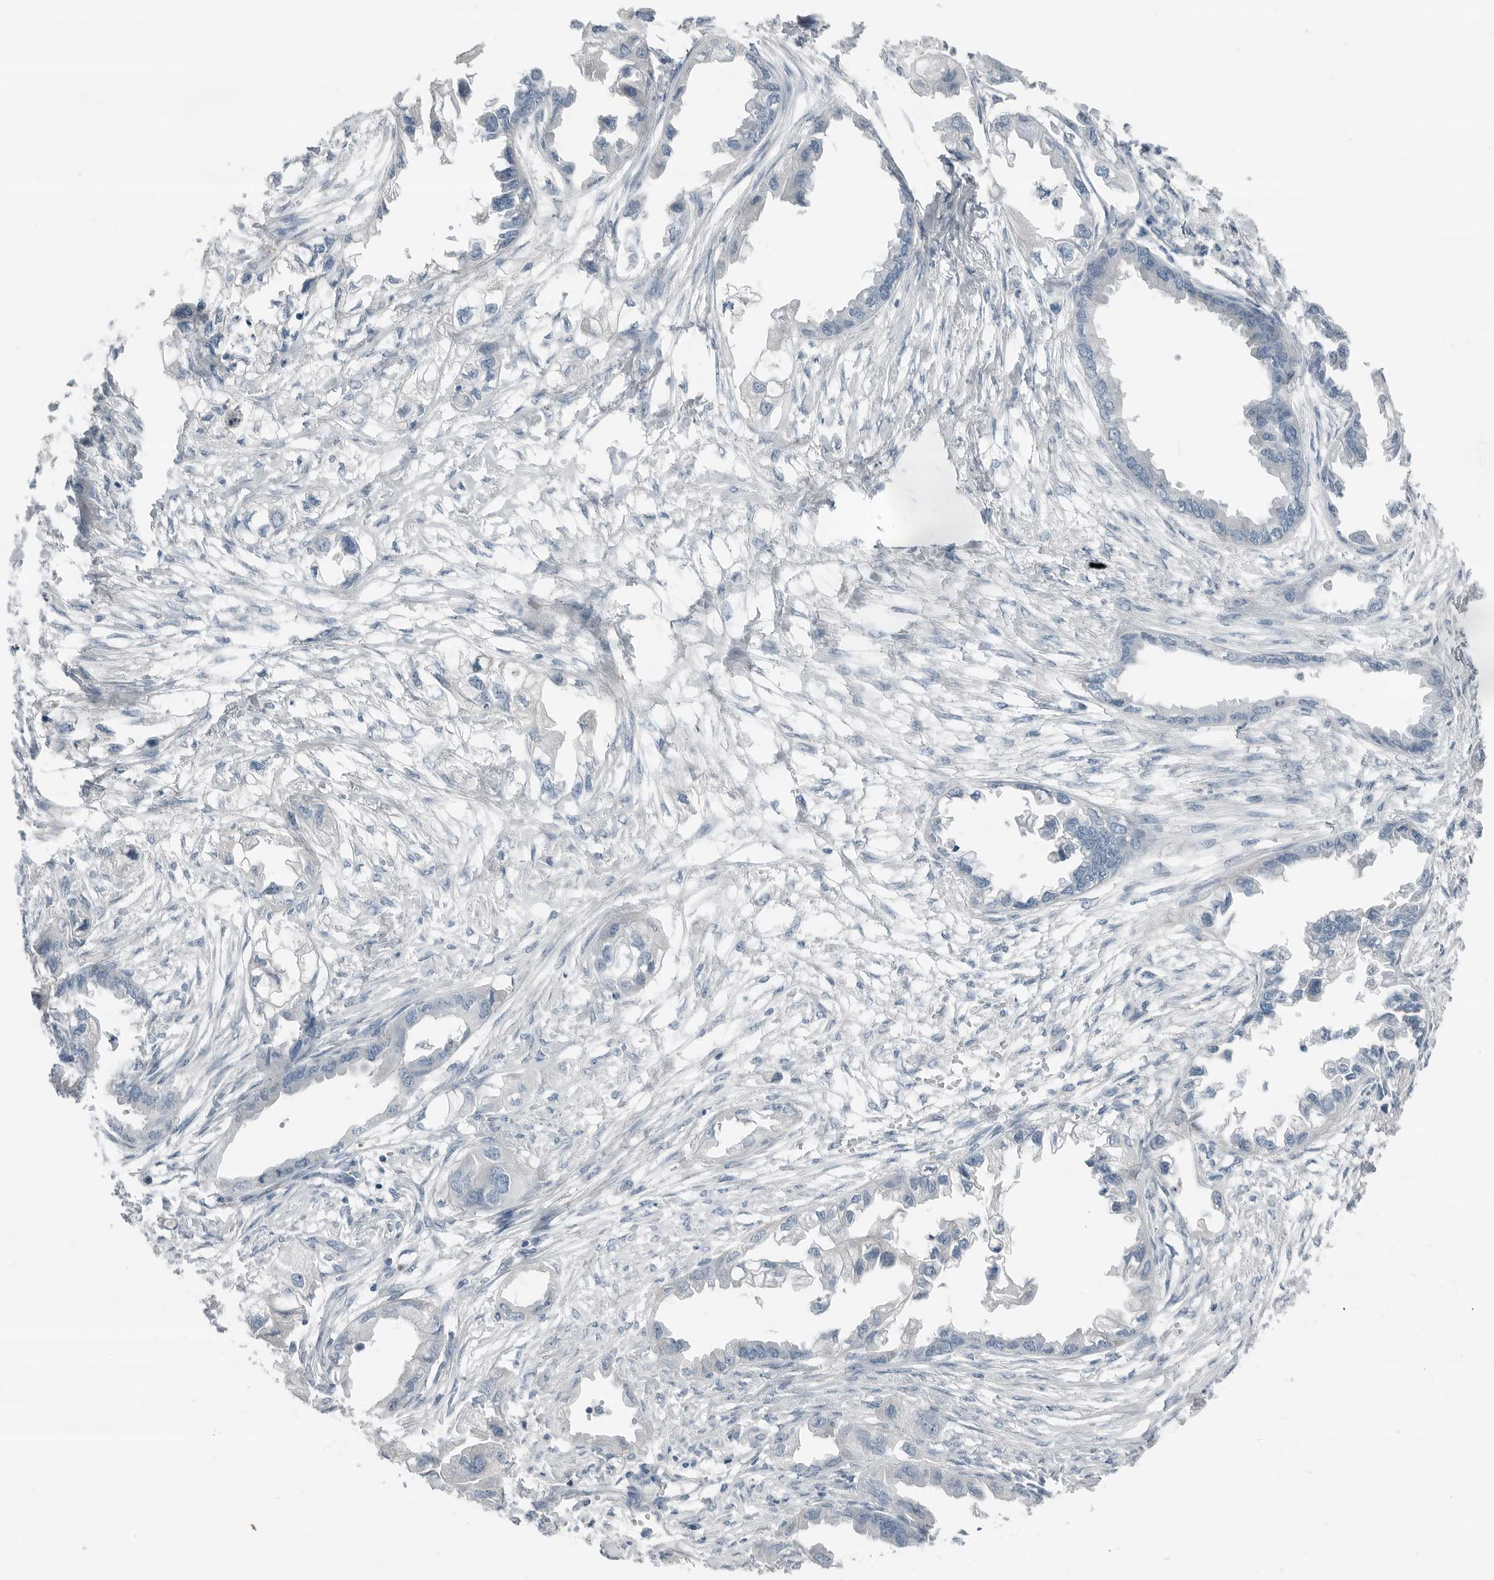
{"staining": {"intensity": "negative", "quantity": "none", "location": "none"}, "tissue": "endometrial cancer", "cell_type": "Tumor cells", "image_type": "cancer", "snomed": [{"axis": "morphology", "description": "Adenocarcinoma, NOS"}, {"axis": "morphology", "description": "Adenocarcinoma, metastatic, NOS"}, {"axis": "topography", "description": "Adipose tissue"}, {"axis": "topography", "description": "Endometrium"}], "caption": "This is a photomicrograph of immunohistochemistry (IHC) staining of endometrial cancer (metastatic adenocarcinoma), which shows no staining in tumor cells.", "gene": "SERPINB7", "patient": {"sex": "female", "age": 67}}